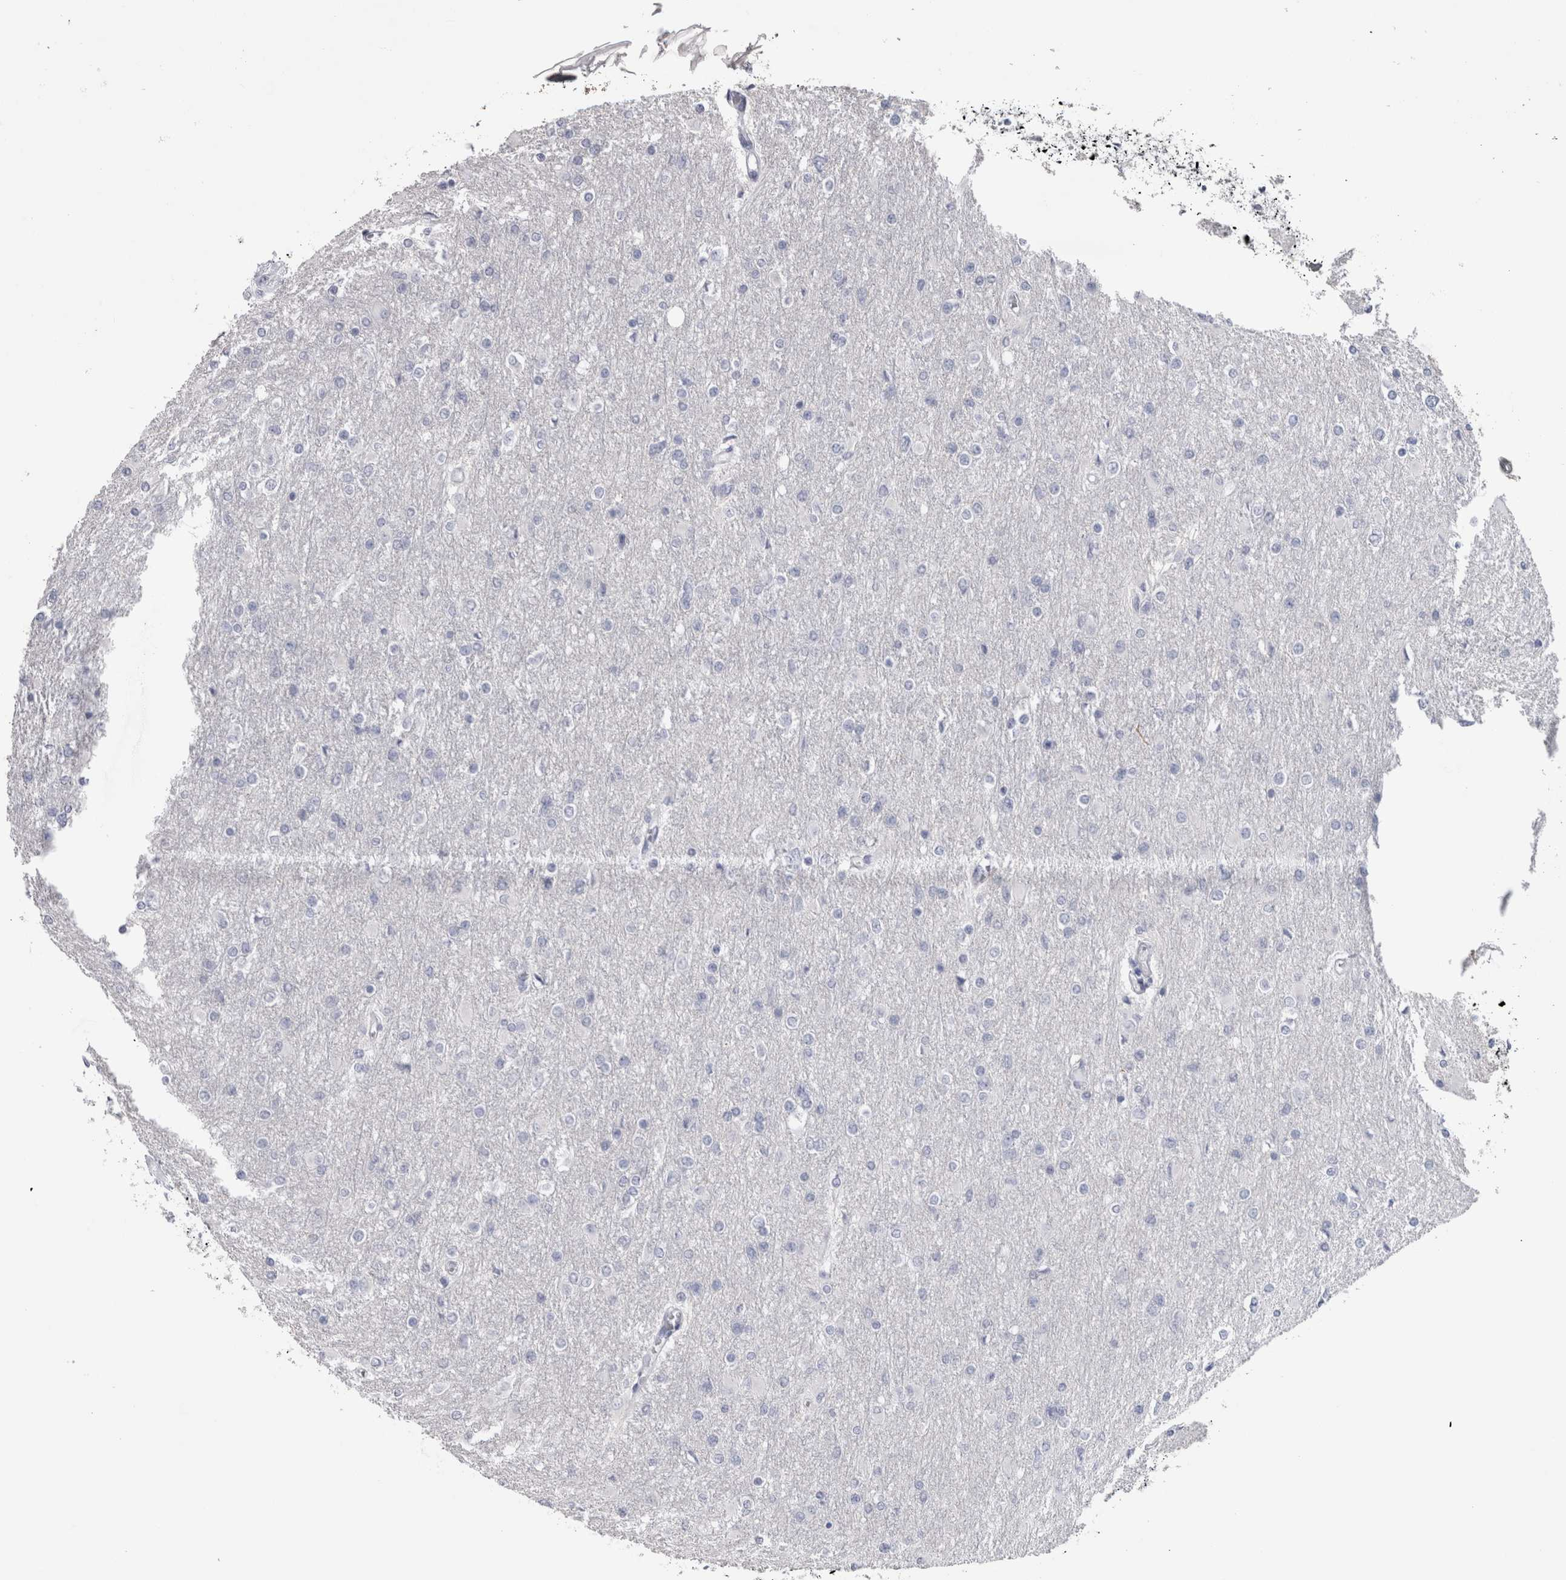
{"staining": {"intensity": "negative", "quantity": "none", "location": "none"}, "tissue": "glioma", "cell_type": "Tumor cells", "image_type": "cancer", "snomed": [{"axis": "morphology", "description": "Glioma, malignant, High grade"}, {"axis": "topography", "description": "Cerebral cortex"}], "caption": "Glioma was stained to show a protein in brown. There is no significant expression in tumor cells.", "gene": "PTH", "patient": {"sex": "female", "age": 36}}